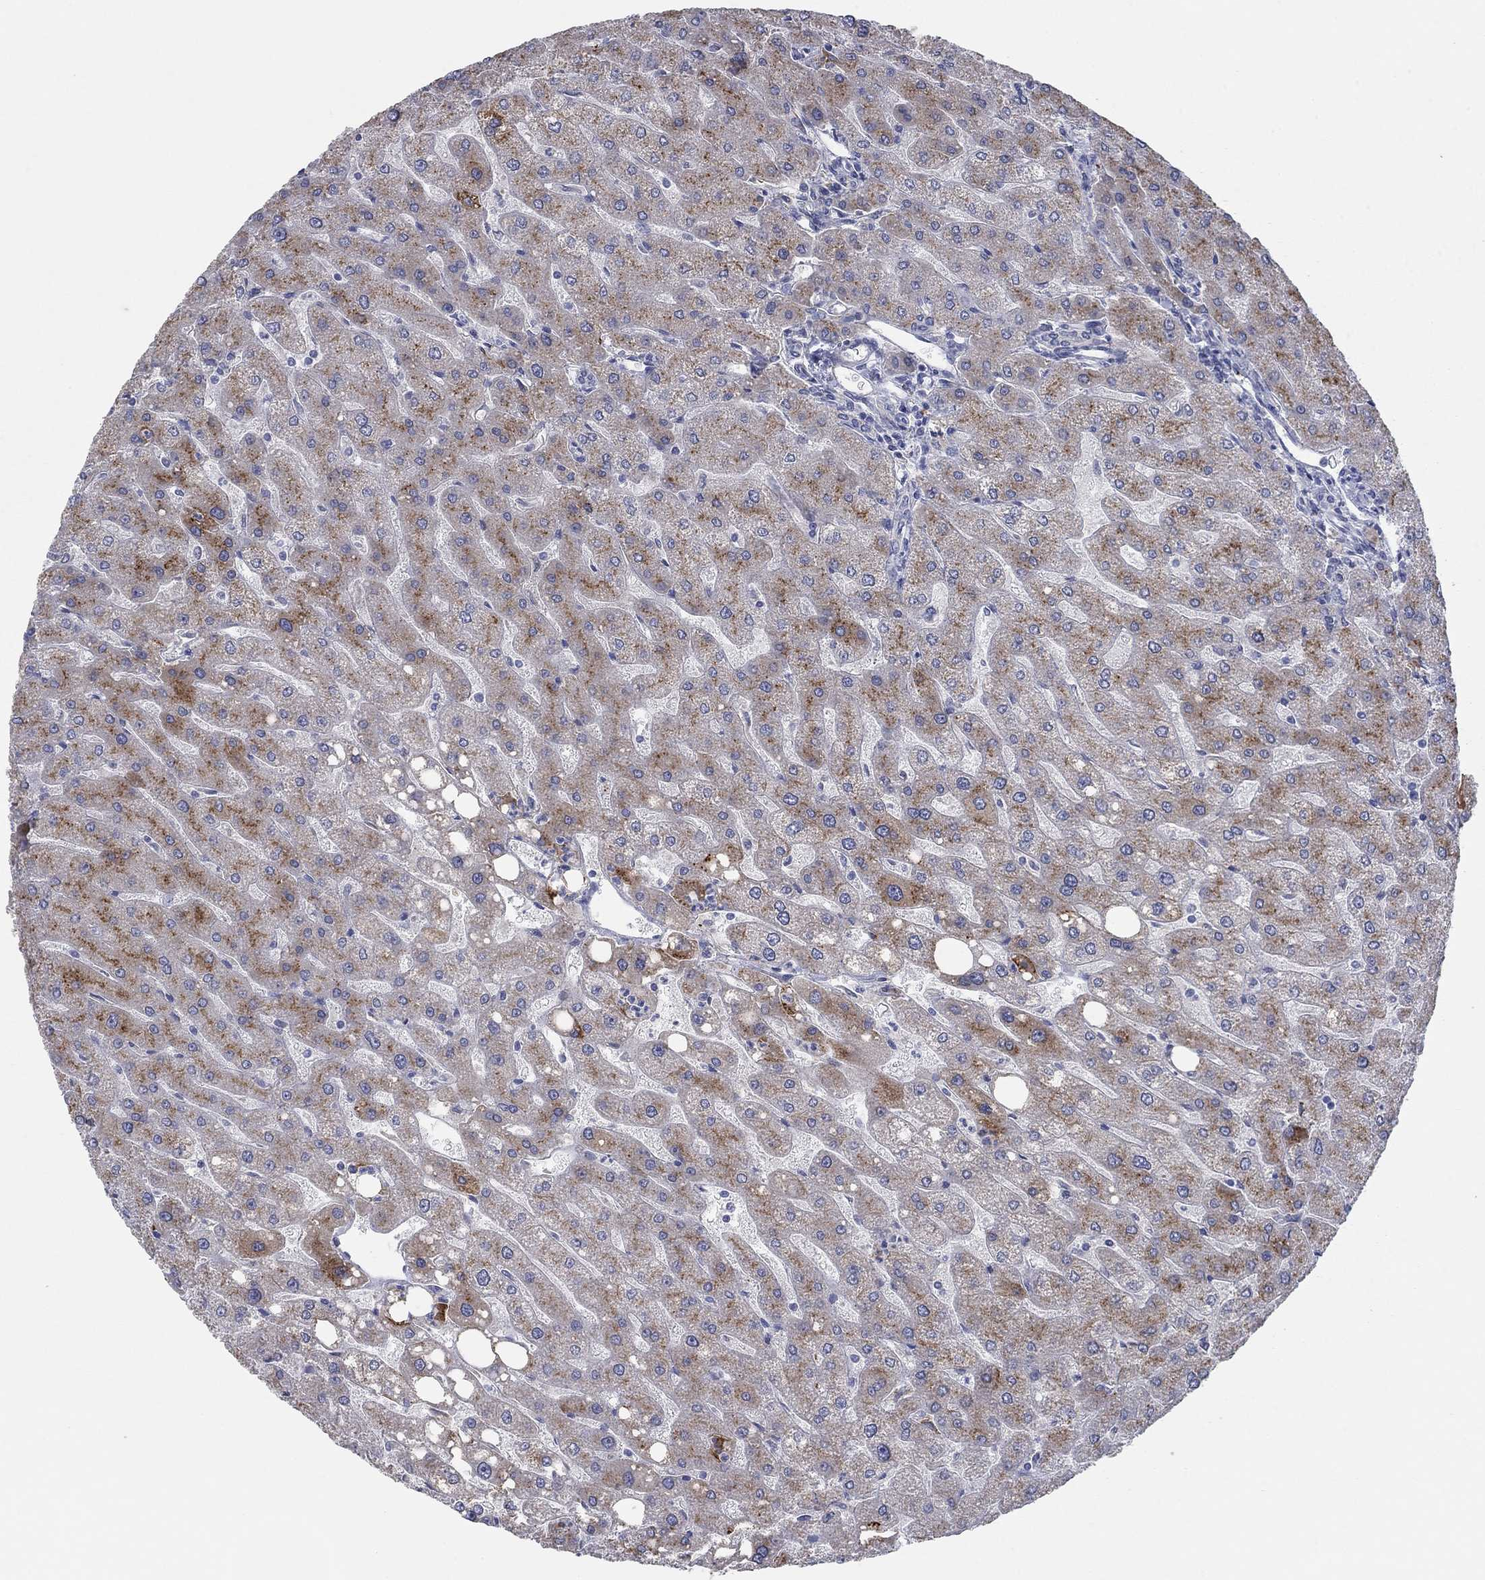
{"staining": {"intensity": "negative", "quantity": "none", "location": "none"}, "tissue": "liver", "cell_type": "Cholangiocytes", "image_type": "normal", "snomed": [{"axis": "morphology", "description": "Normal tissue, NOS"}, {"axis": "topography", "description": "Liver"}], "caption": "Immunohistochemistry of normal liver shows no positivity in cholangiocytes. (DAB (3,3'-diaminobenzidine) immunohistochemistry with hematoxylin counter stain).", "gene": "APOC3", "patient": {"sex": "male", "age": 67}}